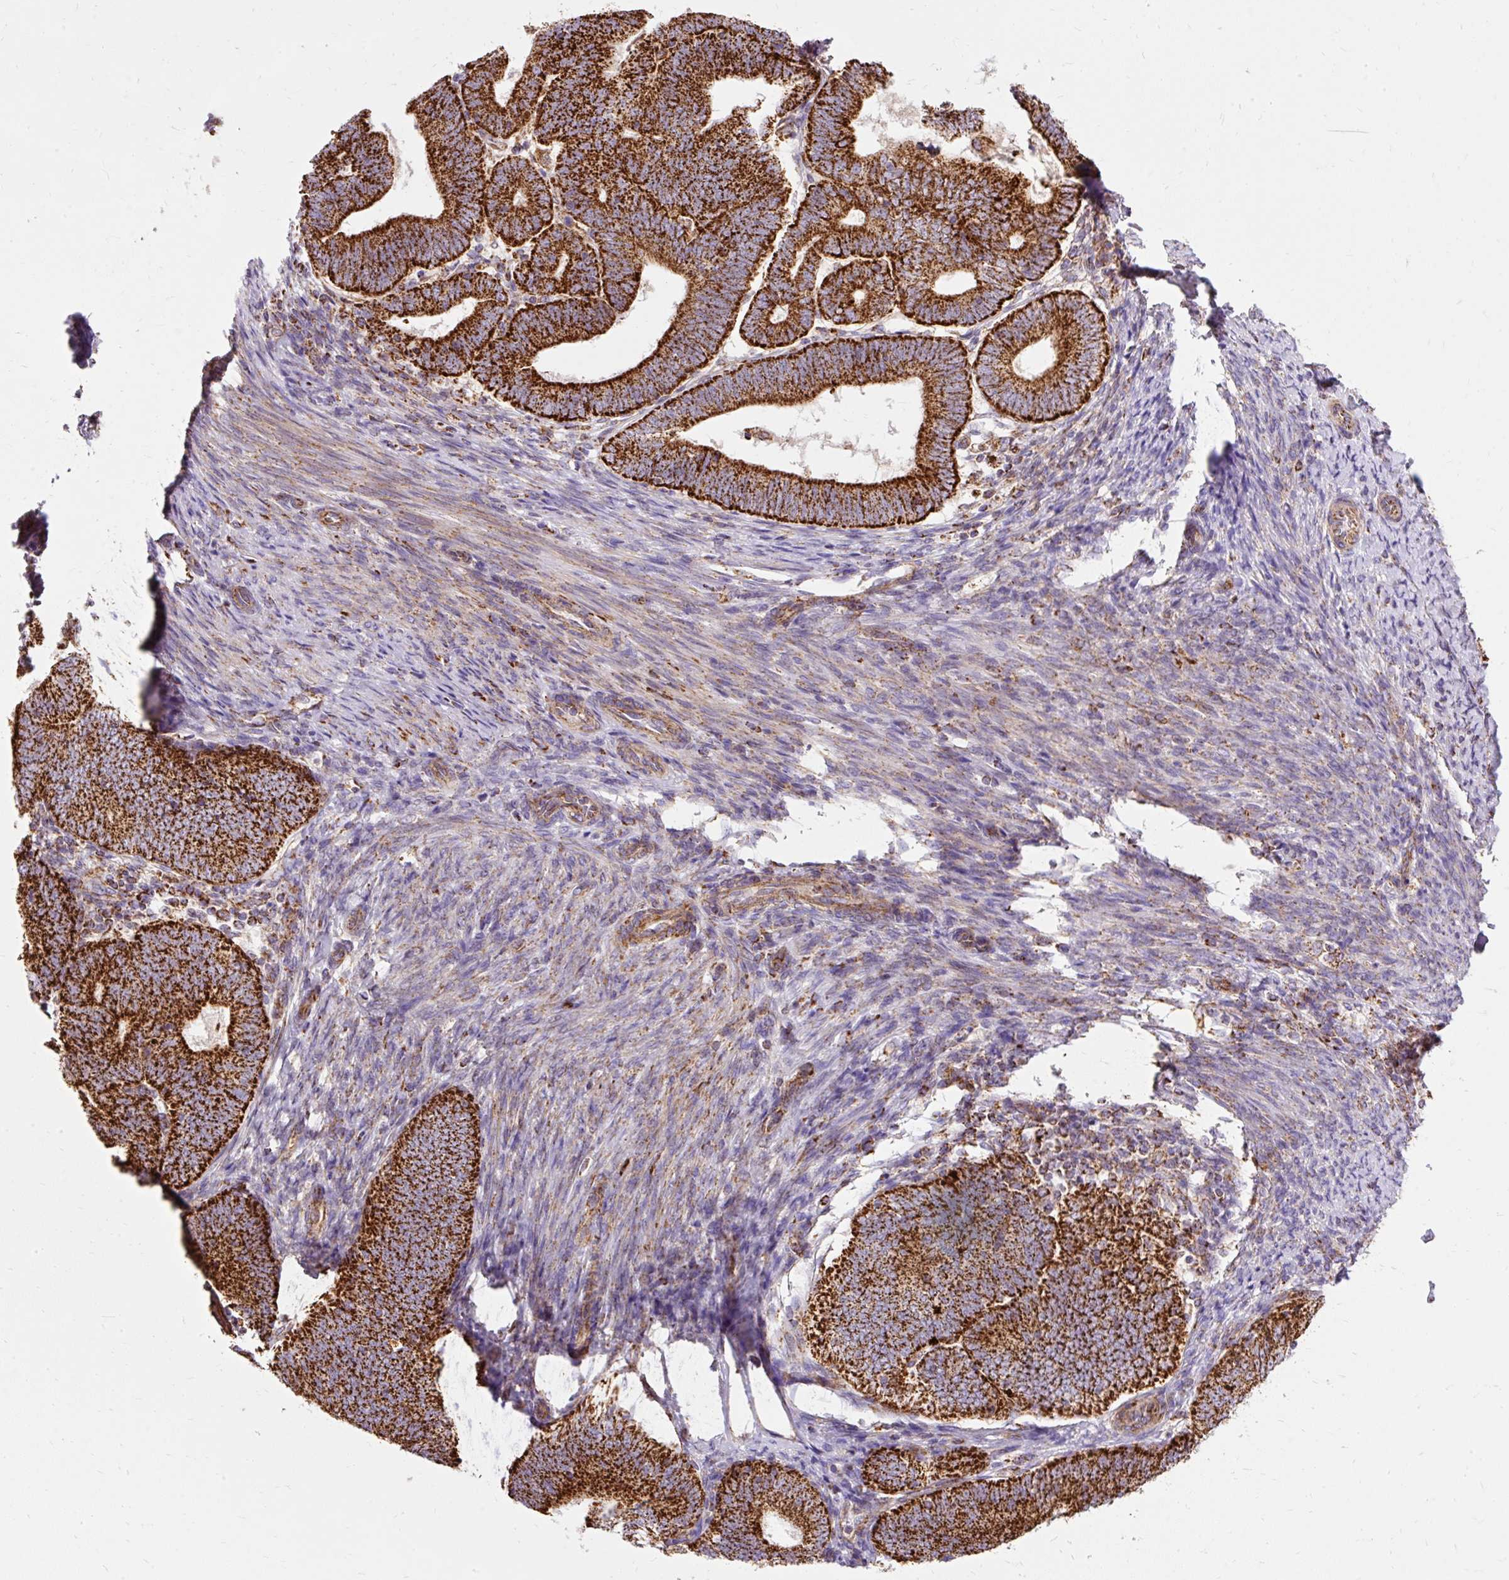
{"staining": {"intensity": "strong", "quantity": ">75%", "location": "cytoplasmic/membranous"}, "tissue": "endometrial cancer", "cell_type": "Tumor cells", "image_type": "cancer", "snomed": [{"axis": "morphology", "description": "Adenocarcinoma, NOS"}, {"axis": "topography", "description": "Endometrium"}], "caption": "Immunohistochemical staining of adenocarcinoma (endometrial) displays high levels of strong cytoplasmic/membranous protein staining in about >75% of tumor cells.", "gene": "CEP290", "patient": {"sex": "female", "age": 70}}